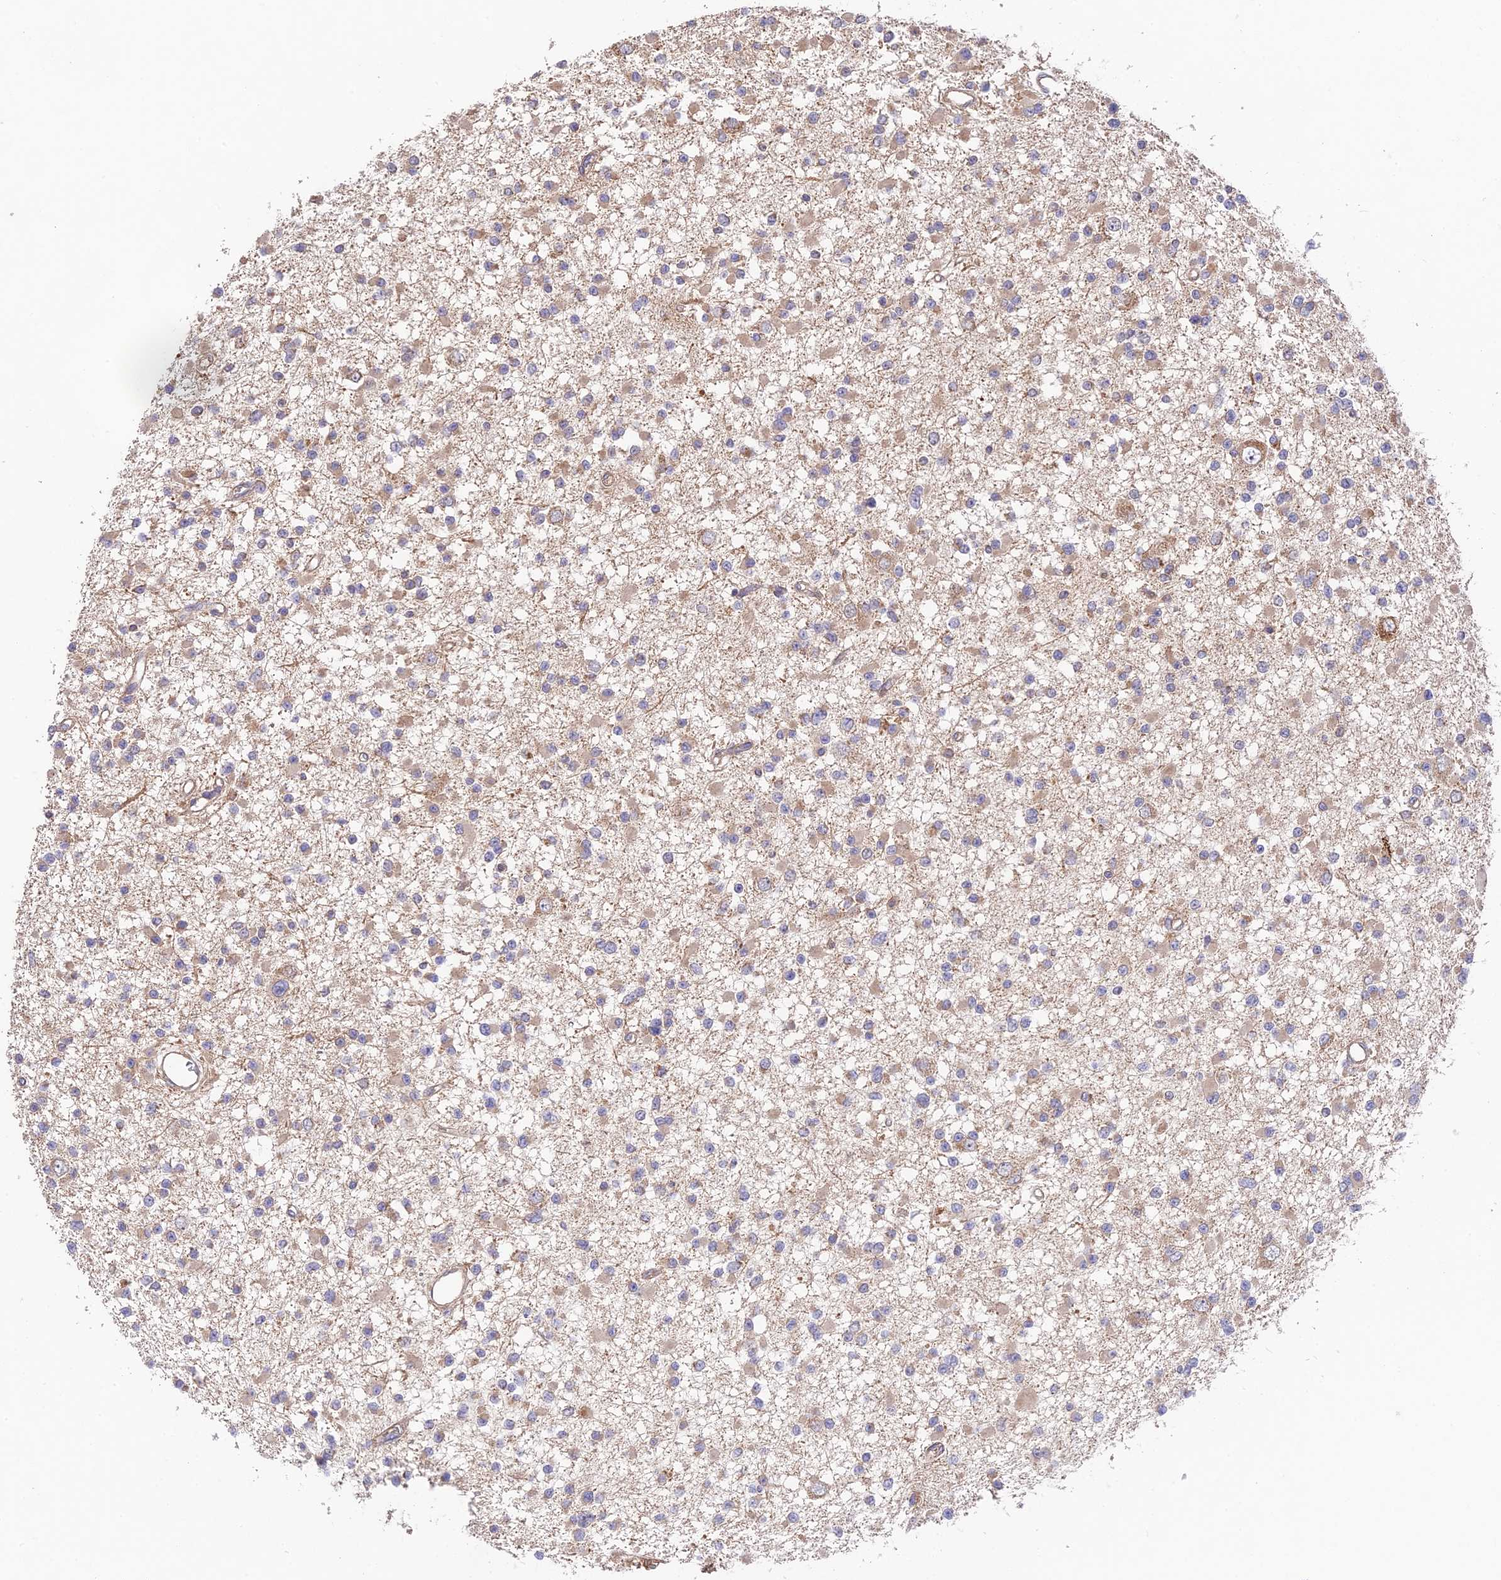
{"staining": {"intensity": "weak", "quantity": "25%-75%", "location": "cytoplasmic/membranous"}, "tissue": "glioma", "cell_type": "Tumor cells", "image_type": "cancer", "snomed": [{"axis": "morphology", "description": "Glioma, malignant, Low grade"}, {"axis": "topography", "description": "Brain"}], "caption": "Protein staining of glioma tissue reveals weak cytoplasmic/membranous expression in approximately 25%-75% of tumor cells.", "gene": "C3orf20", "patient": {"sex": "female", "age": 22}}